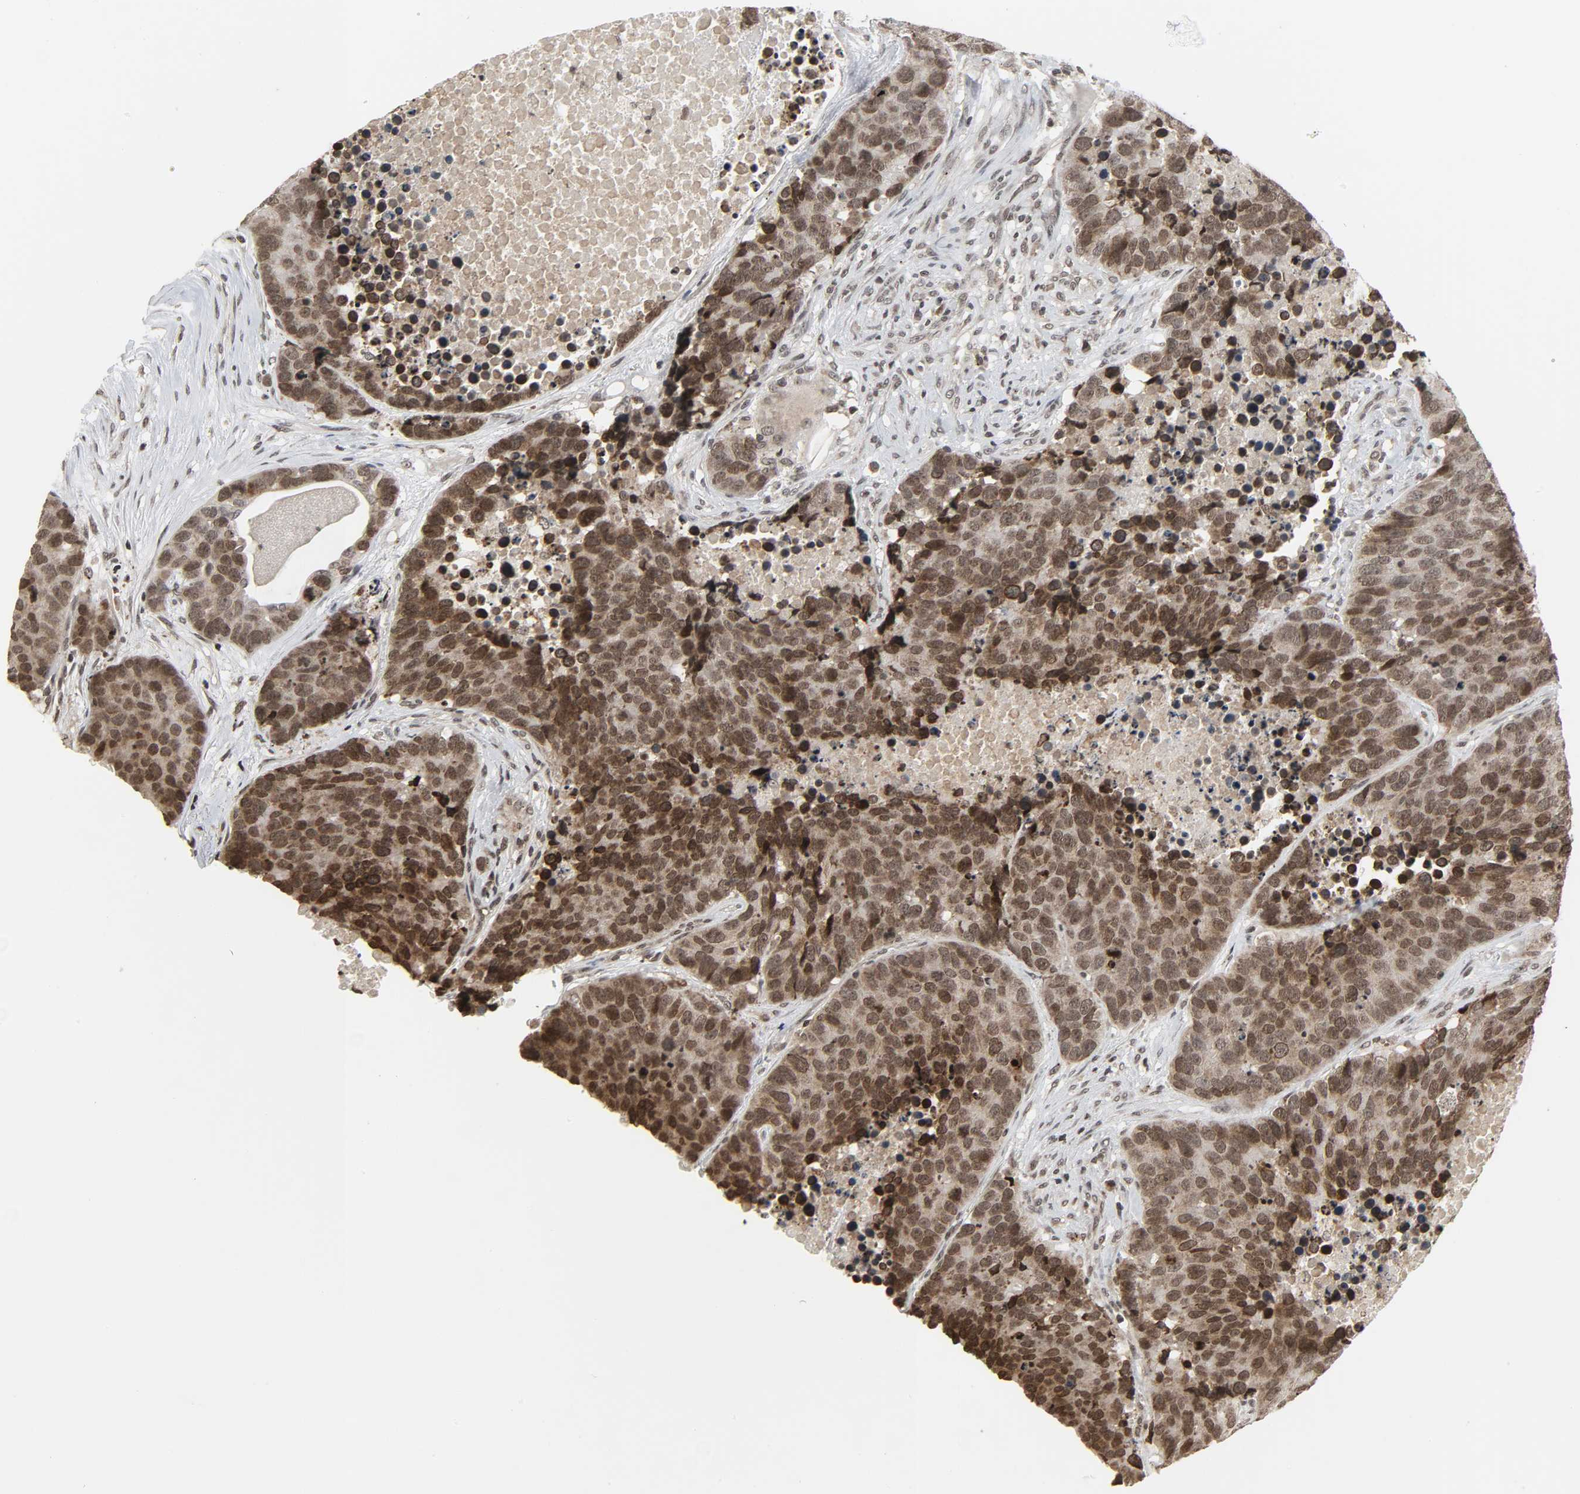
{"staining": {"intensity": "moderate", "quantity": "25%-75%", "location": "cytoplasmic/membranous,nuclear"}, "tissue": "carcinoid", "cell_type": "Tumor cells", "image_type": "cancer", "snomed": [{"axis": "morphology", "description": "Carcinoid, malignant, NOS"}, {"axis": "topography", "description": "Lung"}], "caption": "Moderate cytoplasmic/membranous and nuclear staining for a protein is present in approximately 25%-75% of tumor cells of carcinoid using immunohistochemistry.", "gene": "XRCC1", "patient": {"sex": "male", "age": 60}}